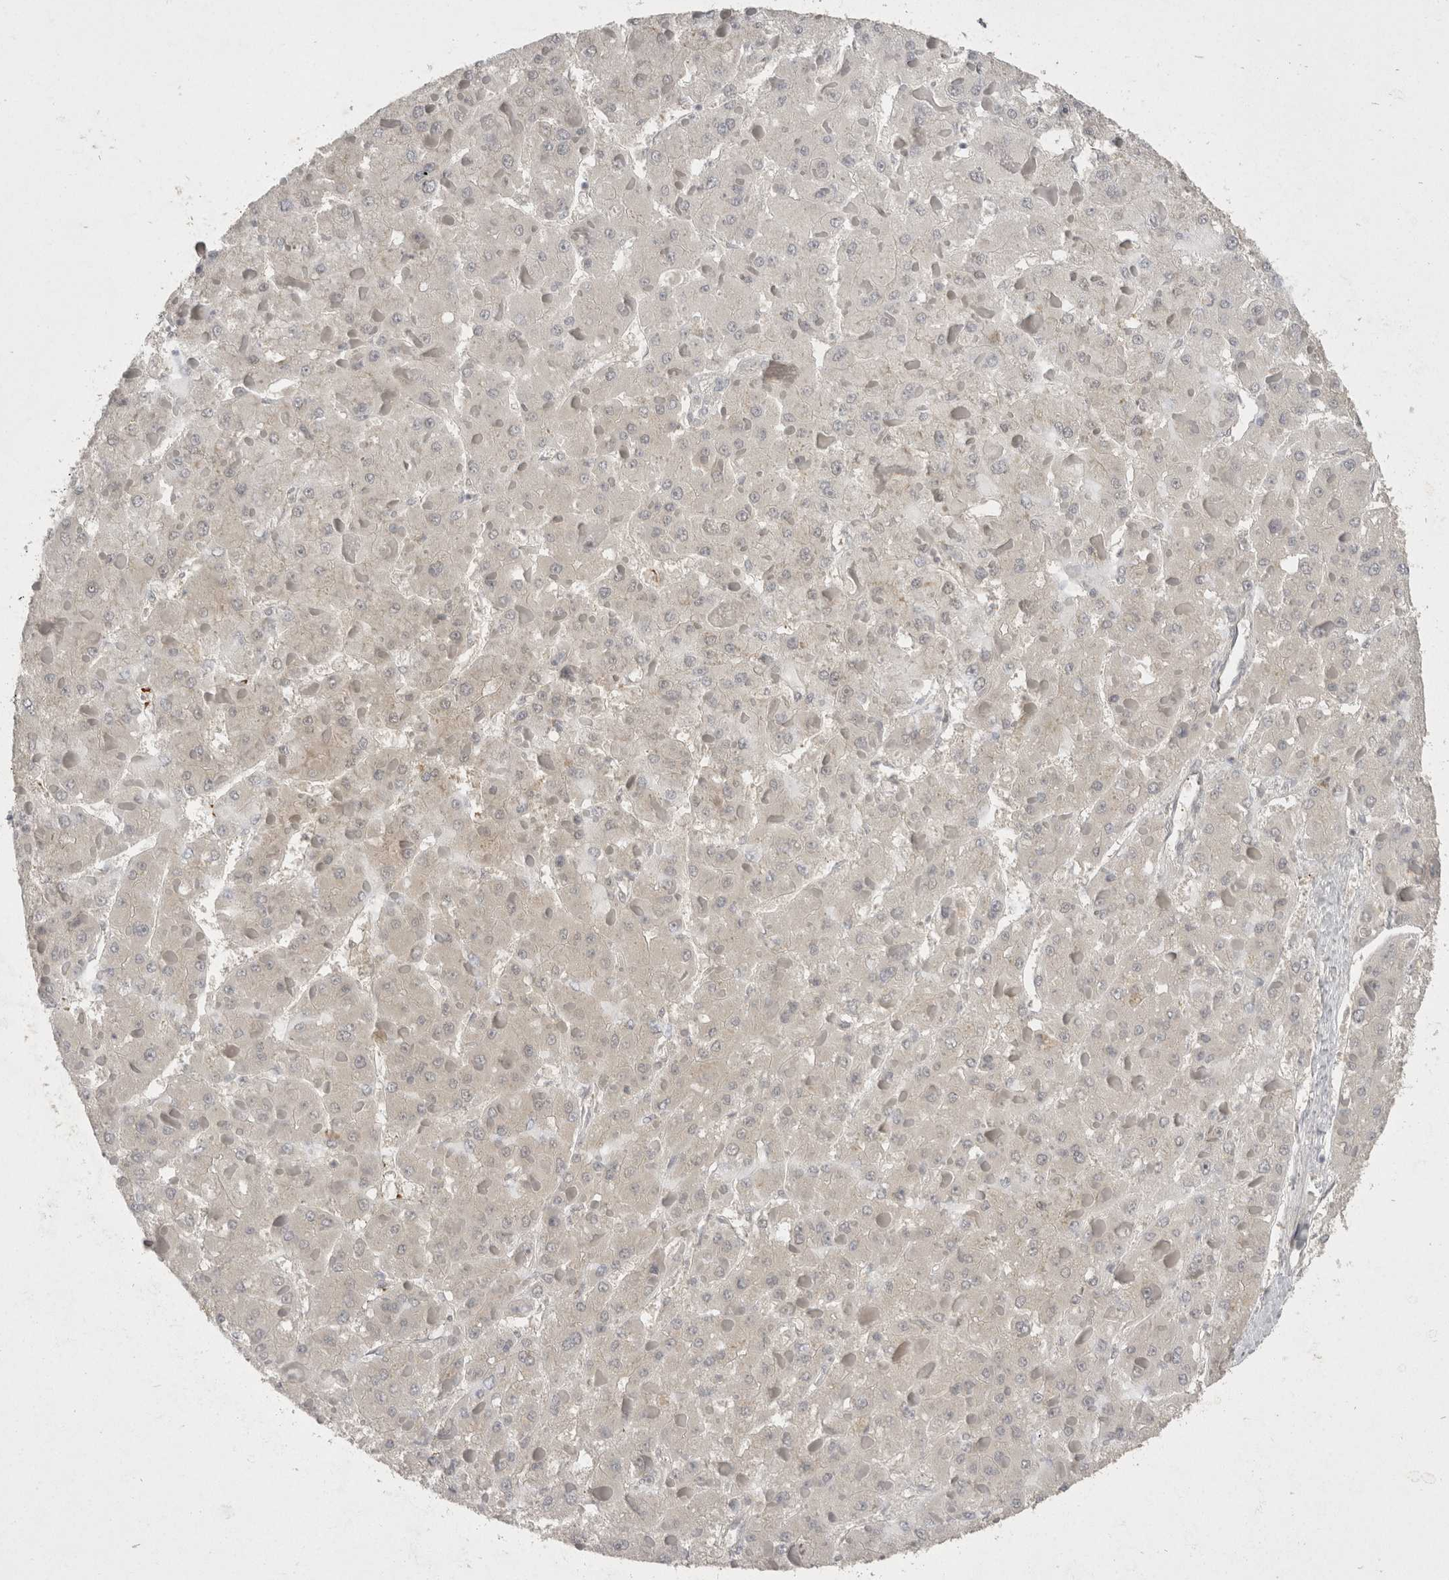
{"staining": {"intensity": "negative", "quantity": "none", "location": "none"}, "tissue": "liver cancer", "cell_type": "Tumor cells", "image_type": "cancer", "snomed": [{"axis": "morphology", "description": "Carcinoma, Hepatocellular, NOS"}, {"axis": "topography", "description": "Liver"}], "caption": "Human hepatocellular carcinoma (liver) stained for a protein using IHC demonstrates no positivity in tumor cells.", "gene": "TOM1L2", "patient": {"sex": "female", "age": 73}}